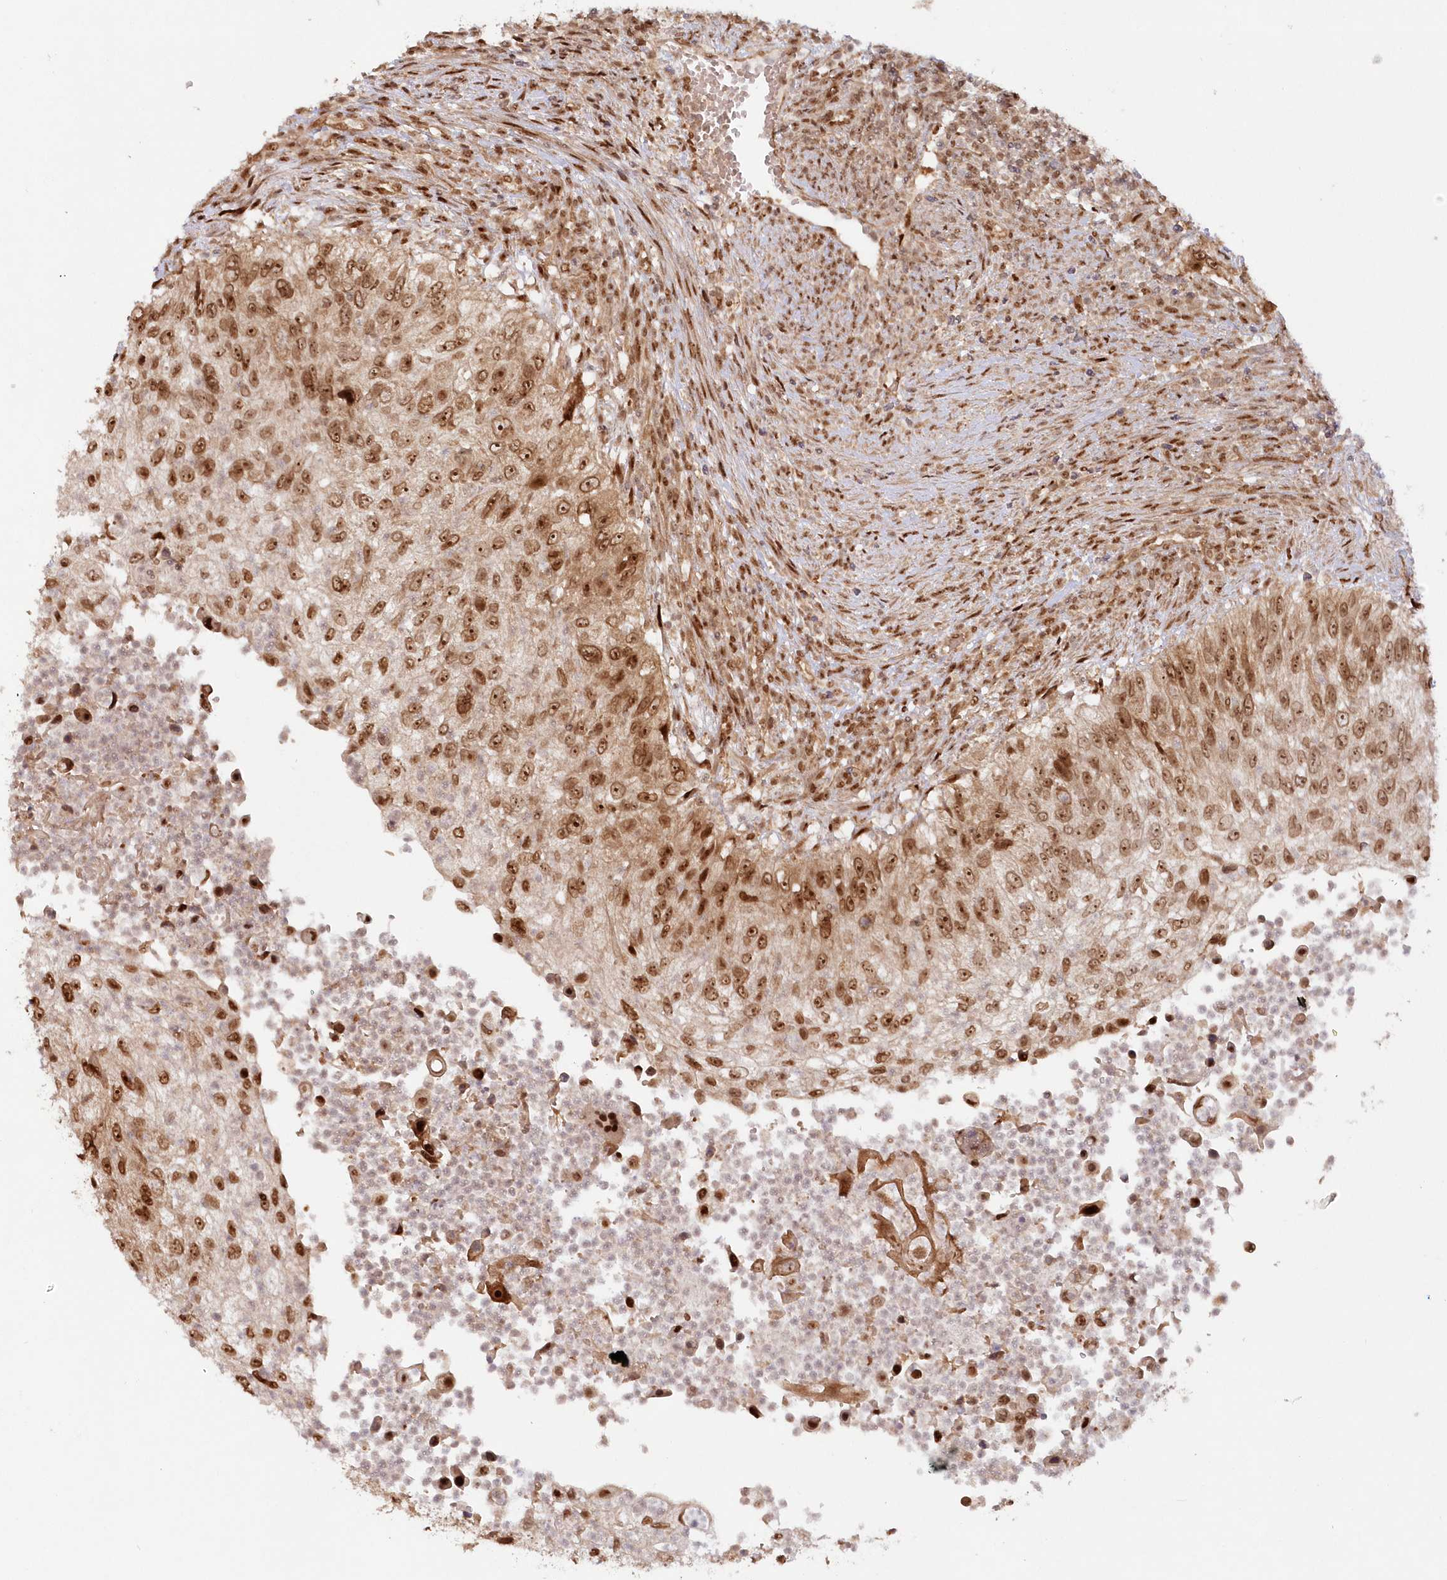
{"staining": {"intensity": "moderate", "quantity": ">75%", "location": "nuclear"}, "tissue": "urothelial cancer", "cell_type": "Tumor cells", "image_type": "cancer", "snomed": [{"axis": "morphology", "description": "Urothelial carcinoma, High grade"}, {"axis": "topography", "description": "Urinary bladder"}], "caption": "Protein expression analysis of urothelial cancer displays moderate nuclear expression in about >75% of tumor cells. Ihc stains the protein of interest in brown and the nuclei are stained blue.", "gene": "TOGARAM2", "patient": {"sex": "female", "age": 60}}